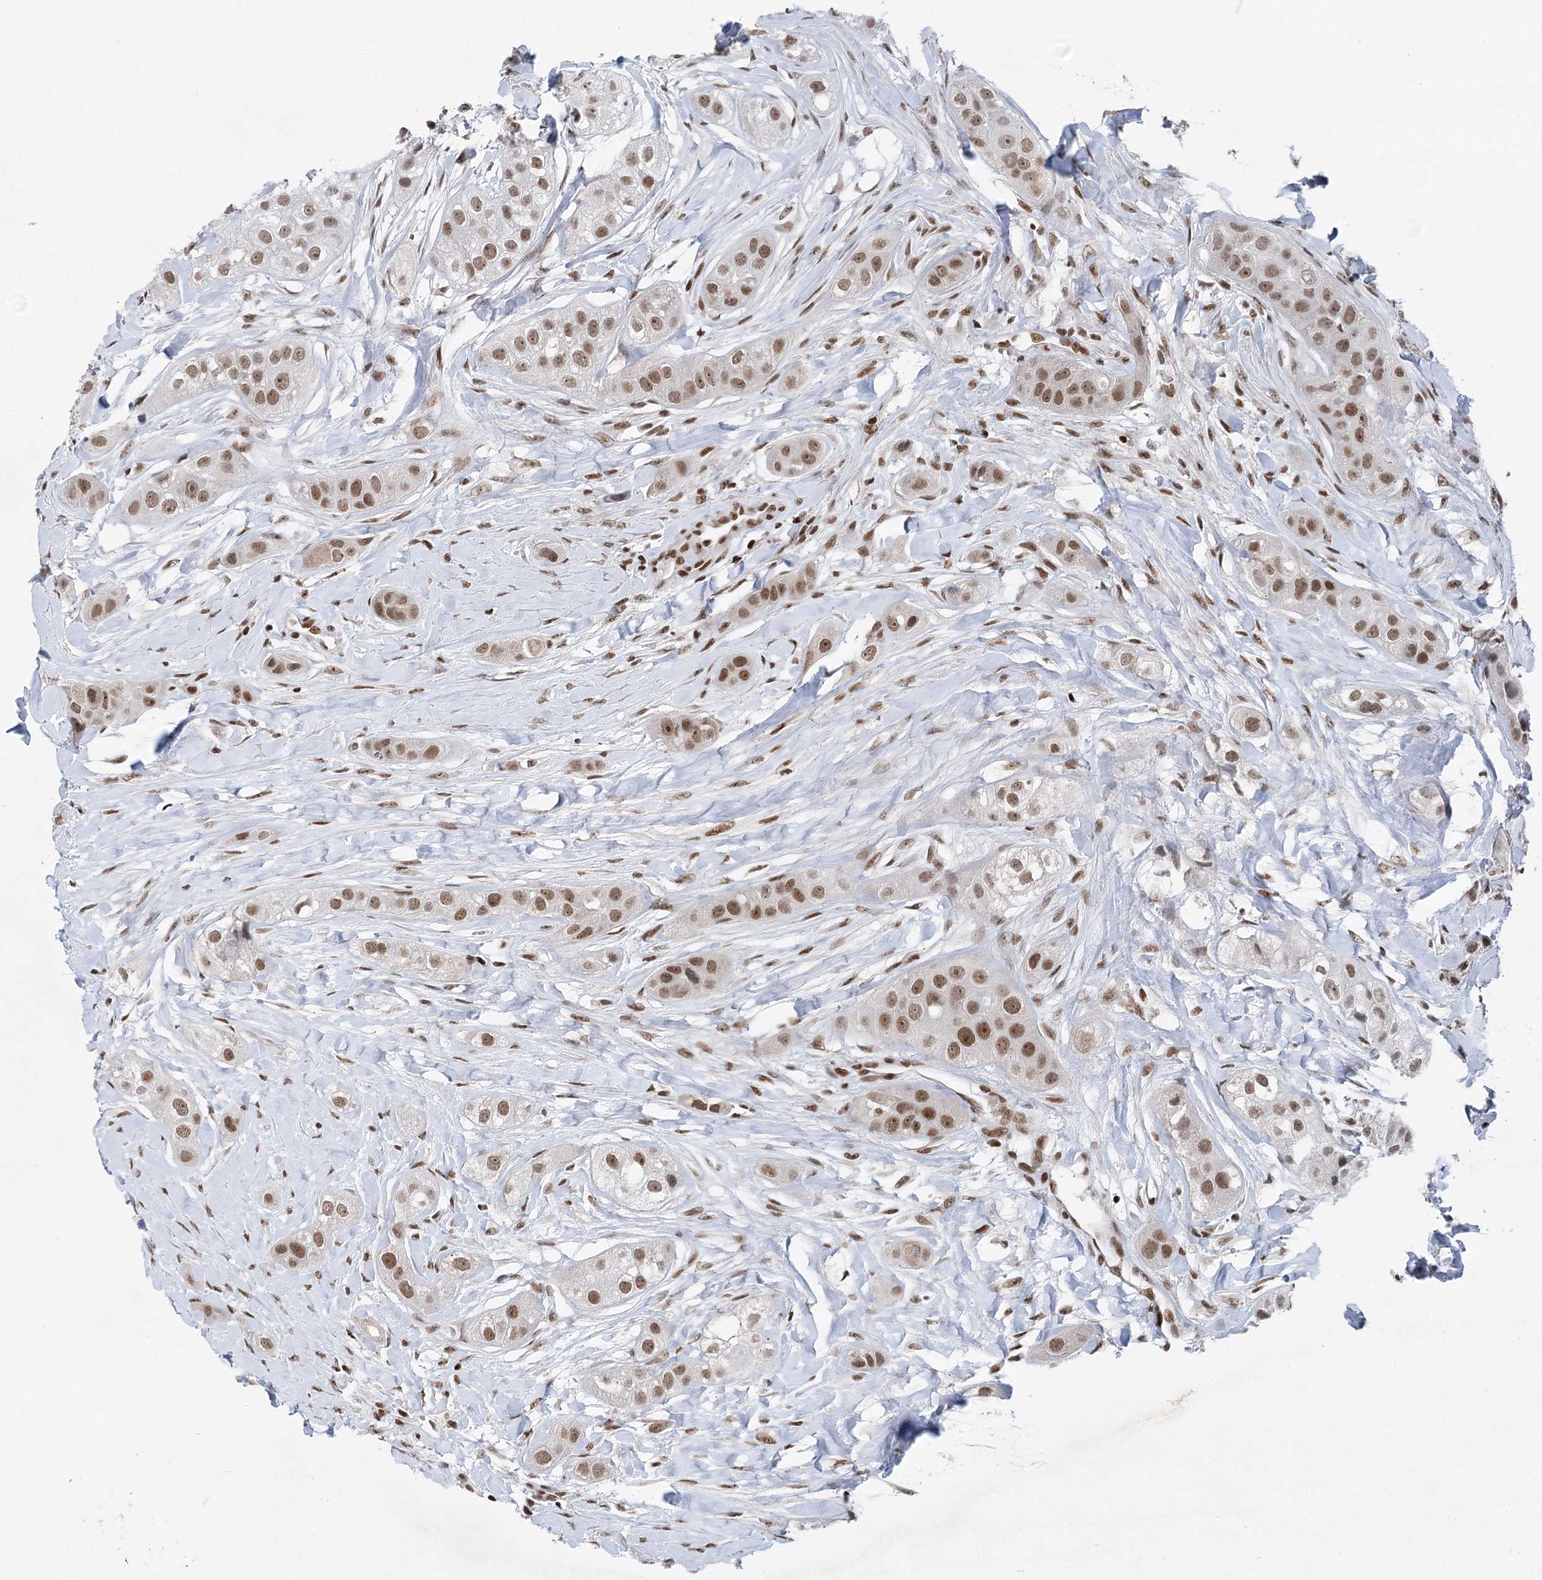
{"staining": {"intensity": "strong", "quantity": ">75%", "location": "nuclear"}, "tissue": "head and neck cancer", "cell_type": "Tumor cells", "image_type": "cancer", "snomed": [{"axis": "morphology", "description": "Normal tissue, NOS"}, {"axis": "morphology", "description": "Squamous cell carcinoma, NOS"}, {"axis": "topography", "description": "Skeletal muscle"}, {"axis": "topography", "description": "Head-Neck"}], "caption": "Immunohistochemistry image of neoplastic tissue: head and neck cancer (squamous cell carcinoma) stained using immunohistochemistry (IHC) demonstrates high levels of strong protein expression localized specifically in the nuclear of tumor cells, appearing as a nuclear brown color.", "gene": "CGGBP1", "patient": {"sex": "male", "age": 51}}